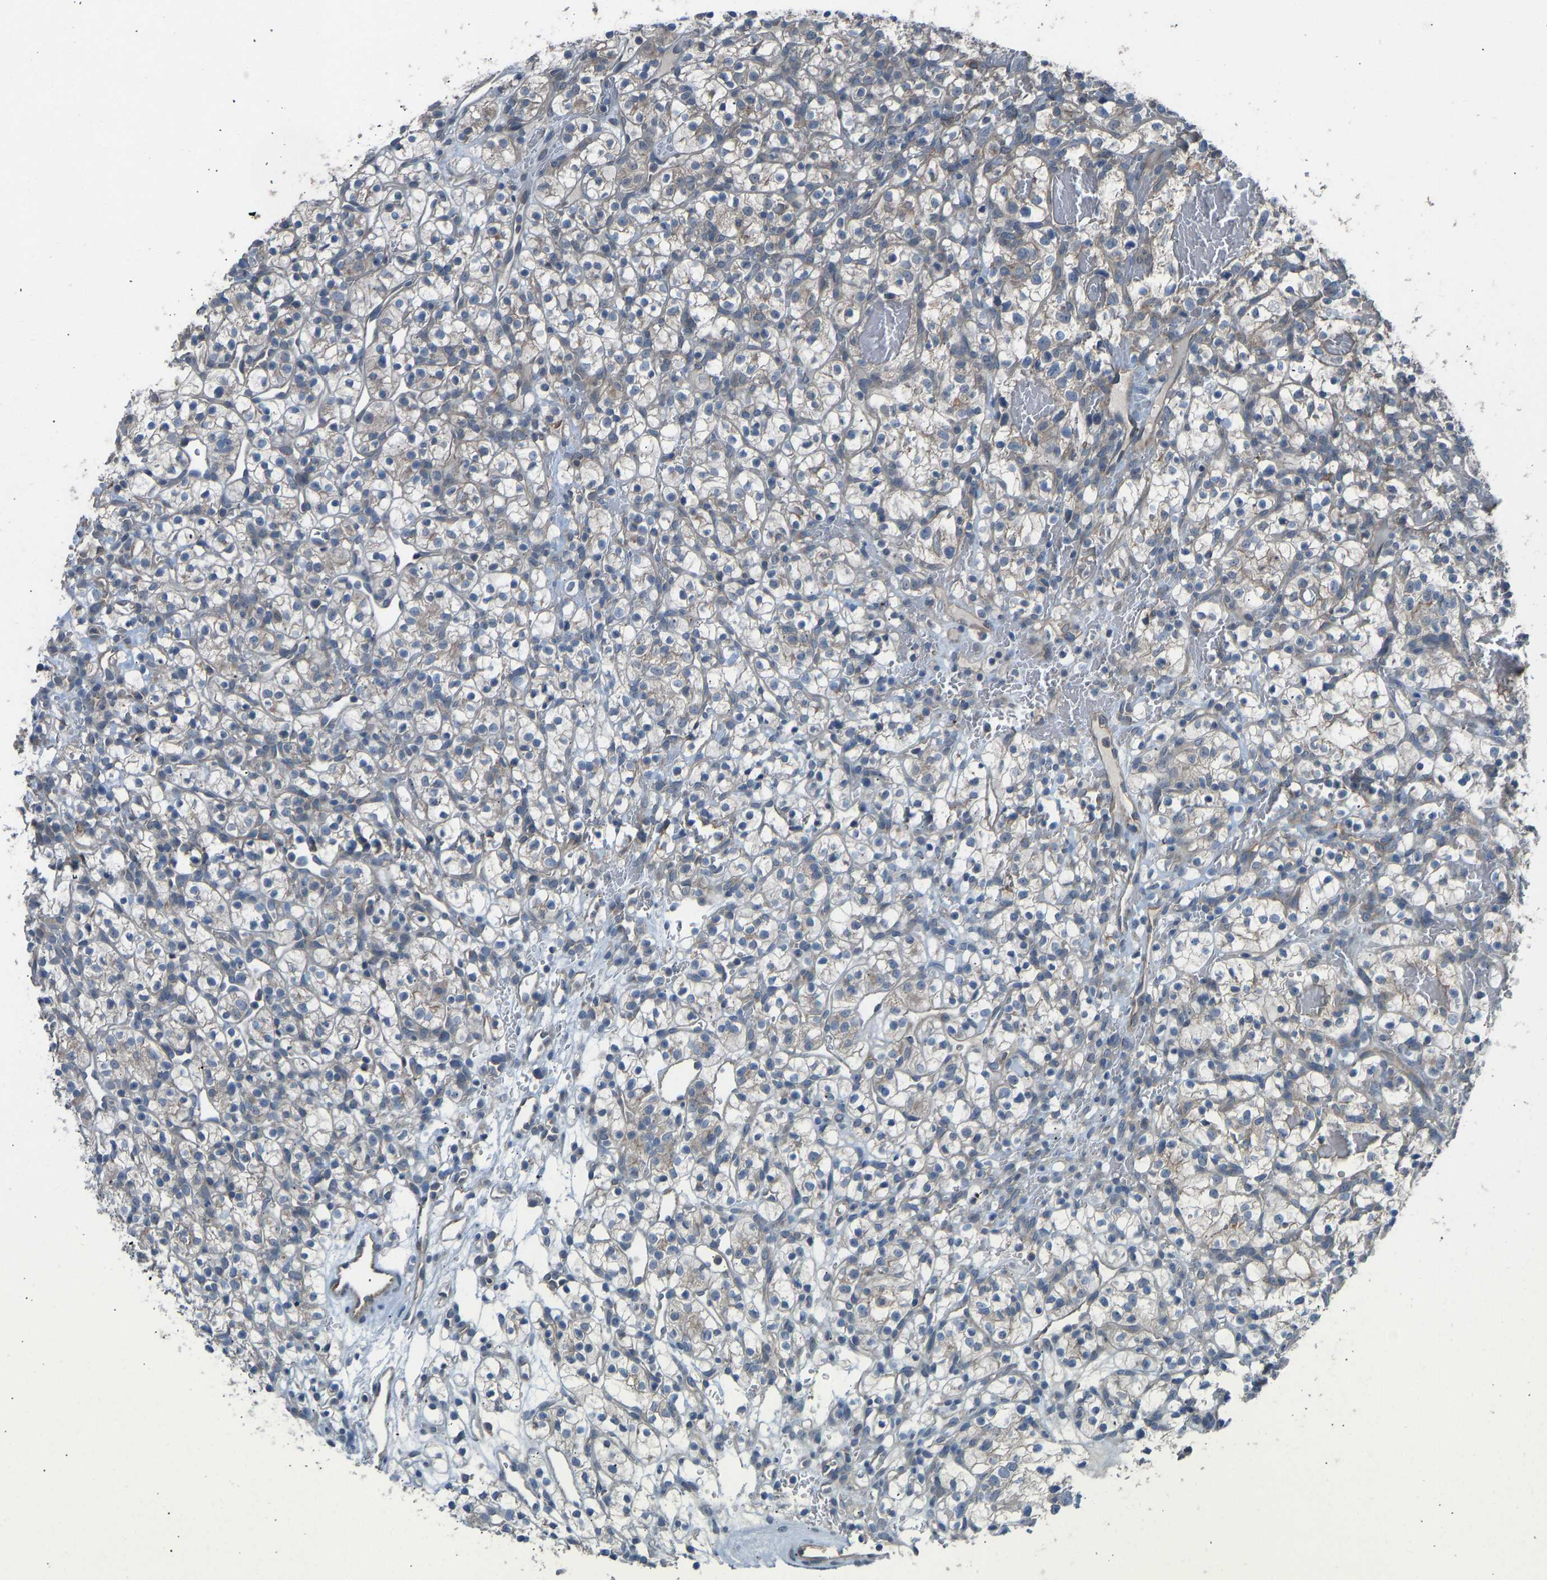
{"staining": {"intensity": "weak", "quantity": "<25%", "location": "cytoplasmic/membranous"}, "tissue": "renal cancer", "cell_type": "Tumor cells", "image_type": "cancer", "snomed": [{"axis": "morphology", "description": "Adenocarcinoma, NOS"}, {"axis": "topography", "description": "Kidney"}], "caption": "A histopathology image of adenocarcinoma (renal) stained for a protein shows no brown staining in tumor cells. (DAB IHC visualized using brightfield microscopy, high magnification).", "gene": "SLC43A1", "patient": {"sex": "female", "age": 57}}